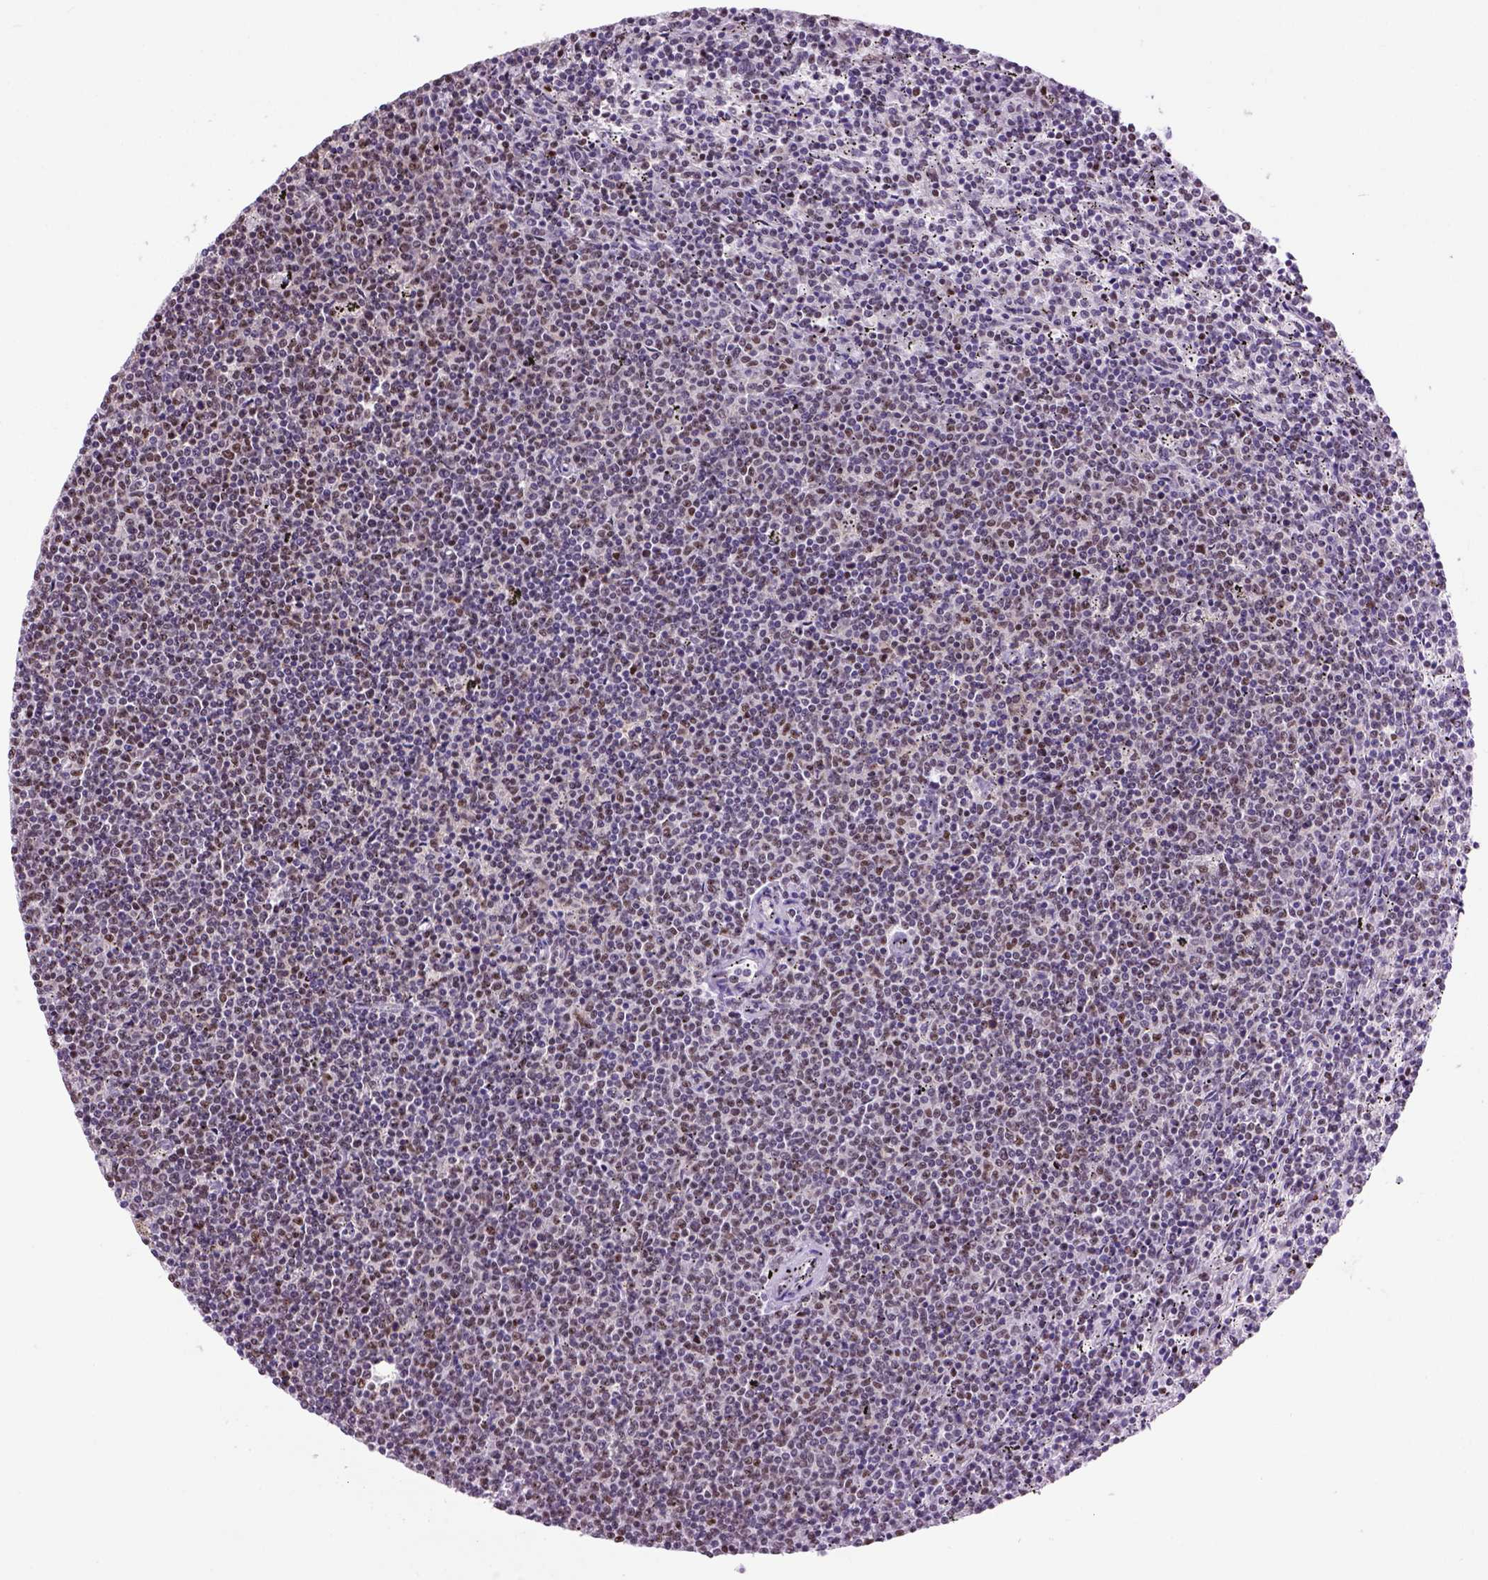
{"staining": {"intensity": "weak", "quantity": ">75%", "location": "nuclear"}, "tissue": "lymphoma", "cell_type": "Tumor cells", "image_type": "cancer", "snomed": [{"axis": "morphology", "description": "Malignant lymphoma, non-Hodgkin's type, Low grade"}, {"axis": "topography", "description": "Spleen"}], "caption": "The immunohistochemical stain labels weak nuclear positivity in tumor cells of lymphoma tissue. (Brightfield microscopy of DAB IHC at high magnification).", "gene": "TBPL1", "patient": {"sex": "female", "age": 50}}